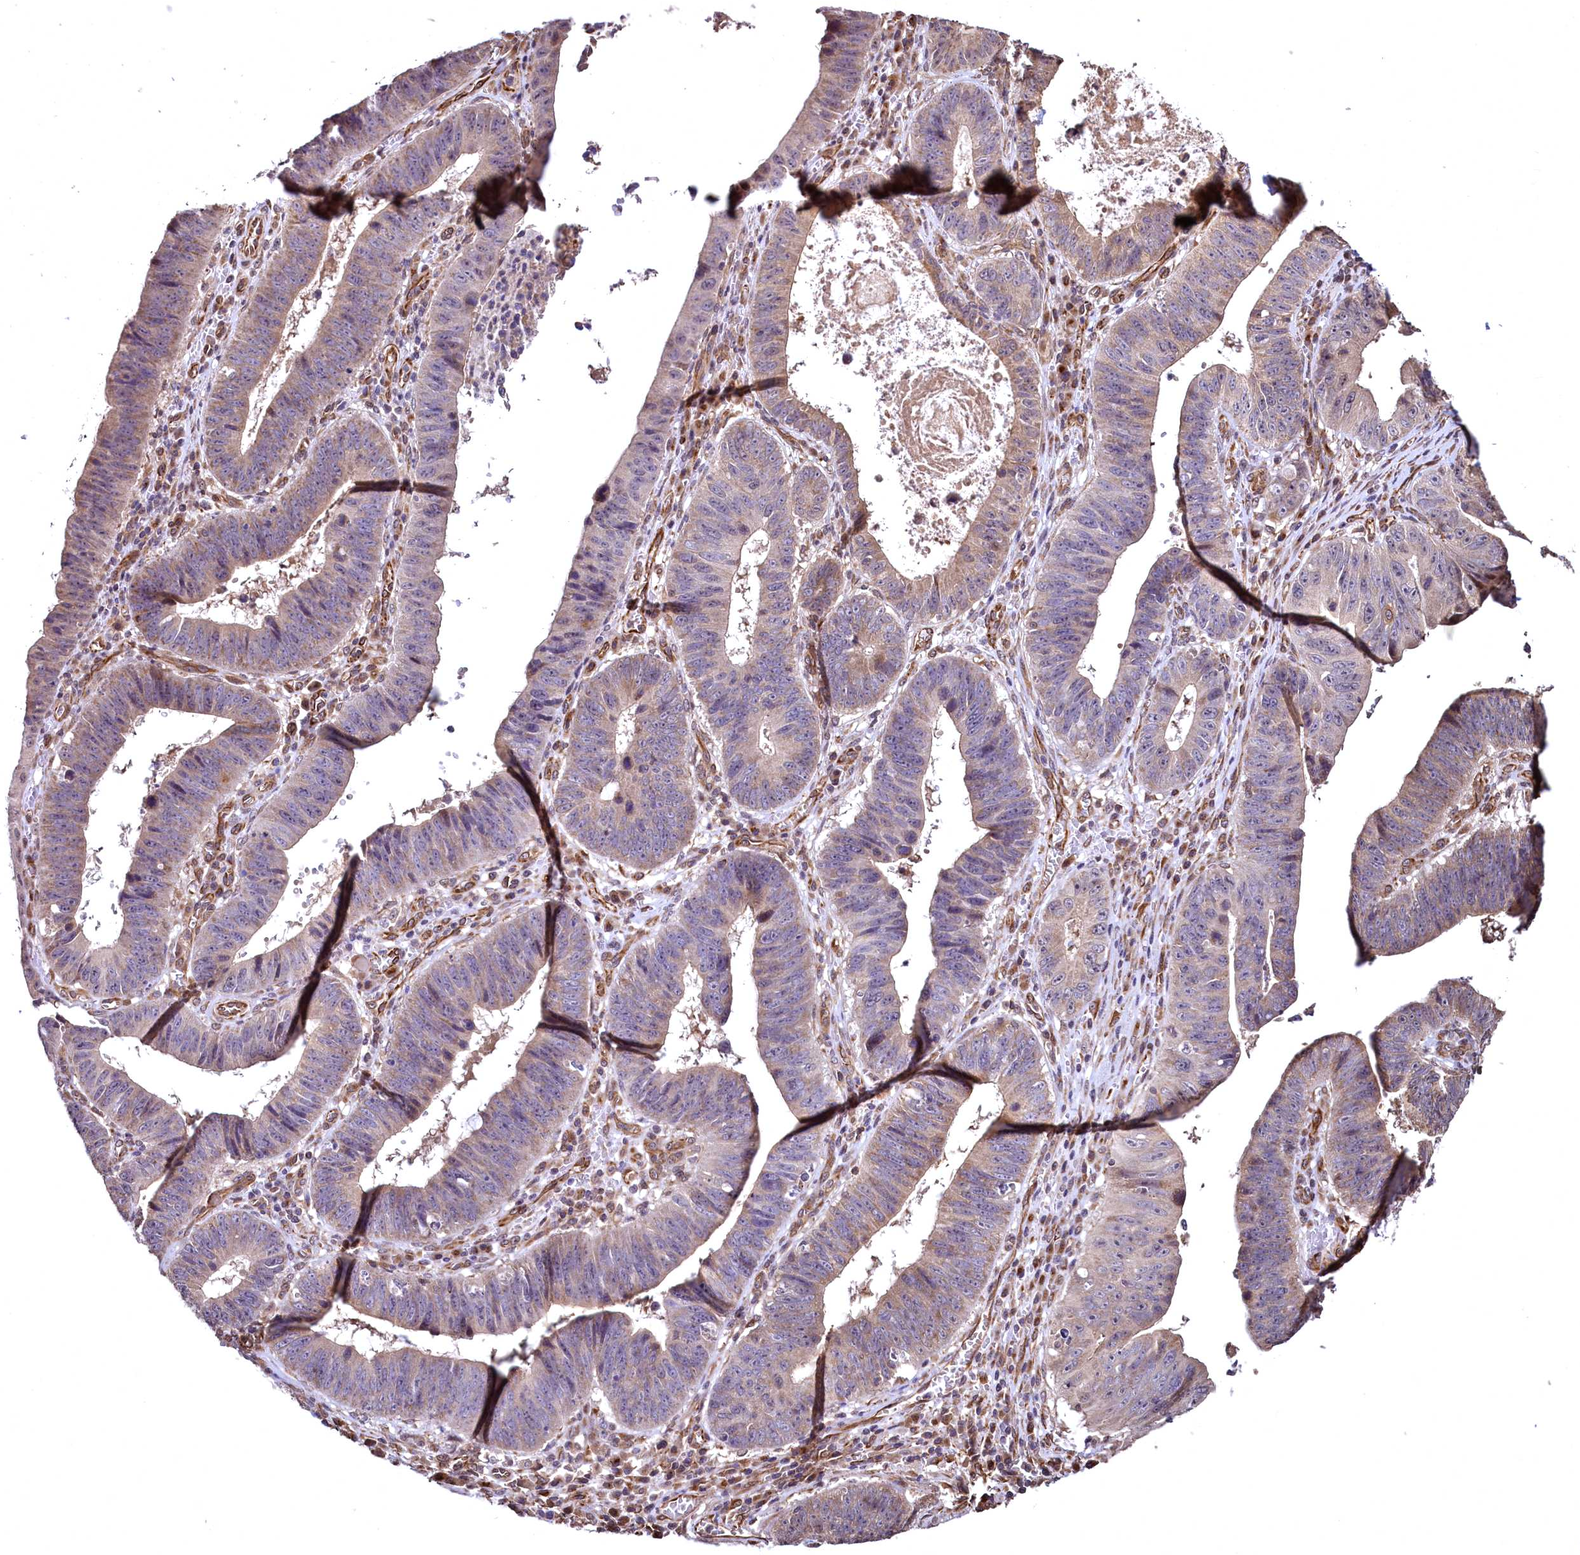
{"staining": {"intensity": "weak", "quantity": "25%-75%", "location": "cytoplasmic/membranous"}, "tissue": "stomach cancer", "cell_type": "Tumor cells", "image_type": "cancer", "snomed": [{"axis": "morphology", "description": "Adenocarcinoma, NOS"}, {"axis": "topography", "description": "Stomach"}], "caption": "The micrograph reveals a brown stain indicating the presence of a protein in the cytoplasmic/membranous of tumor cells in adenocarcinoma (stomach).", "gene": "TBCEL", "patient": {"sex": "male", "age": 59}}